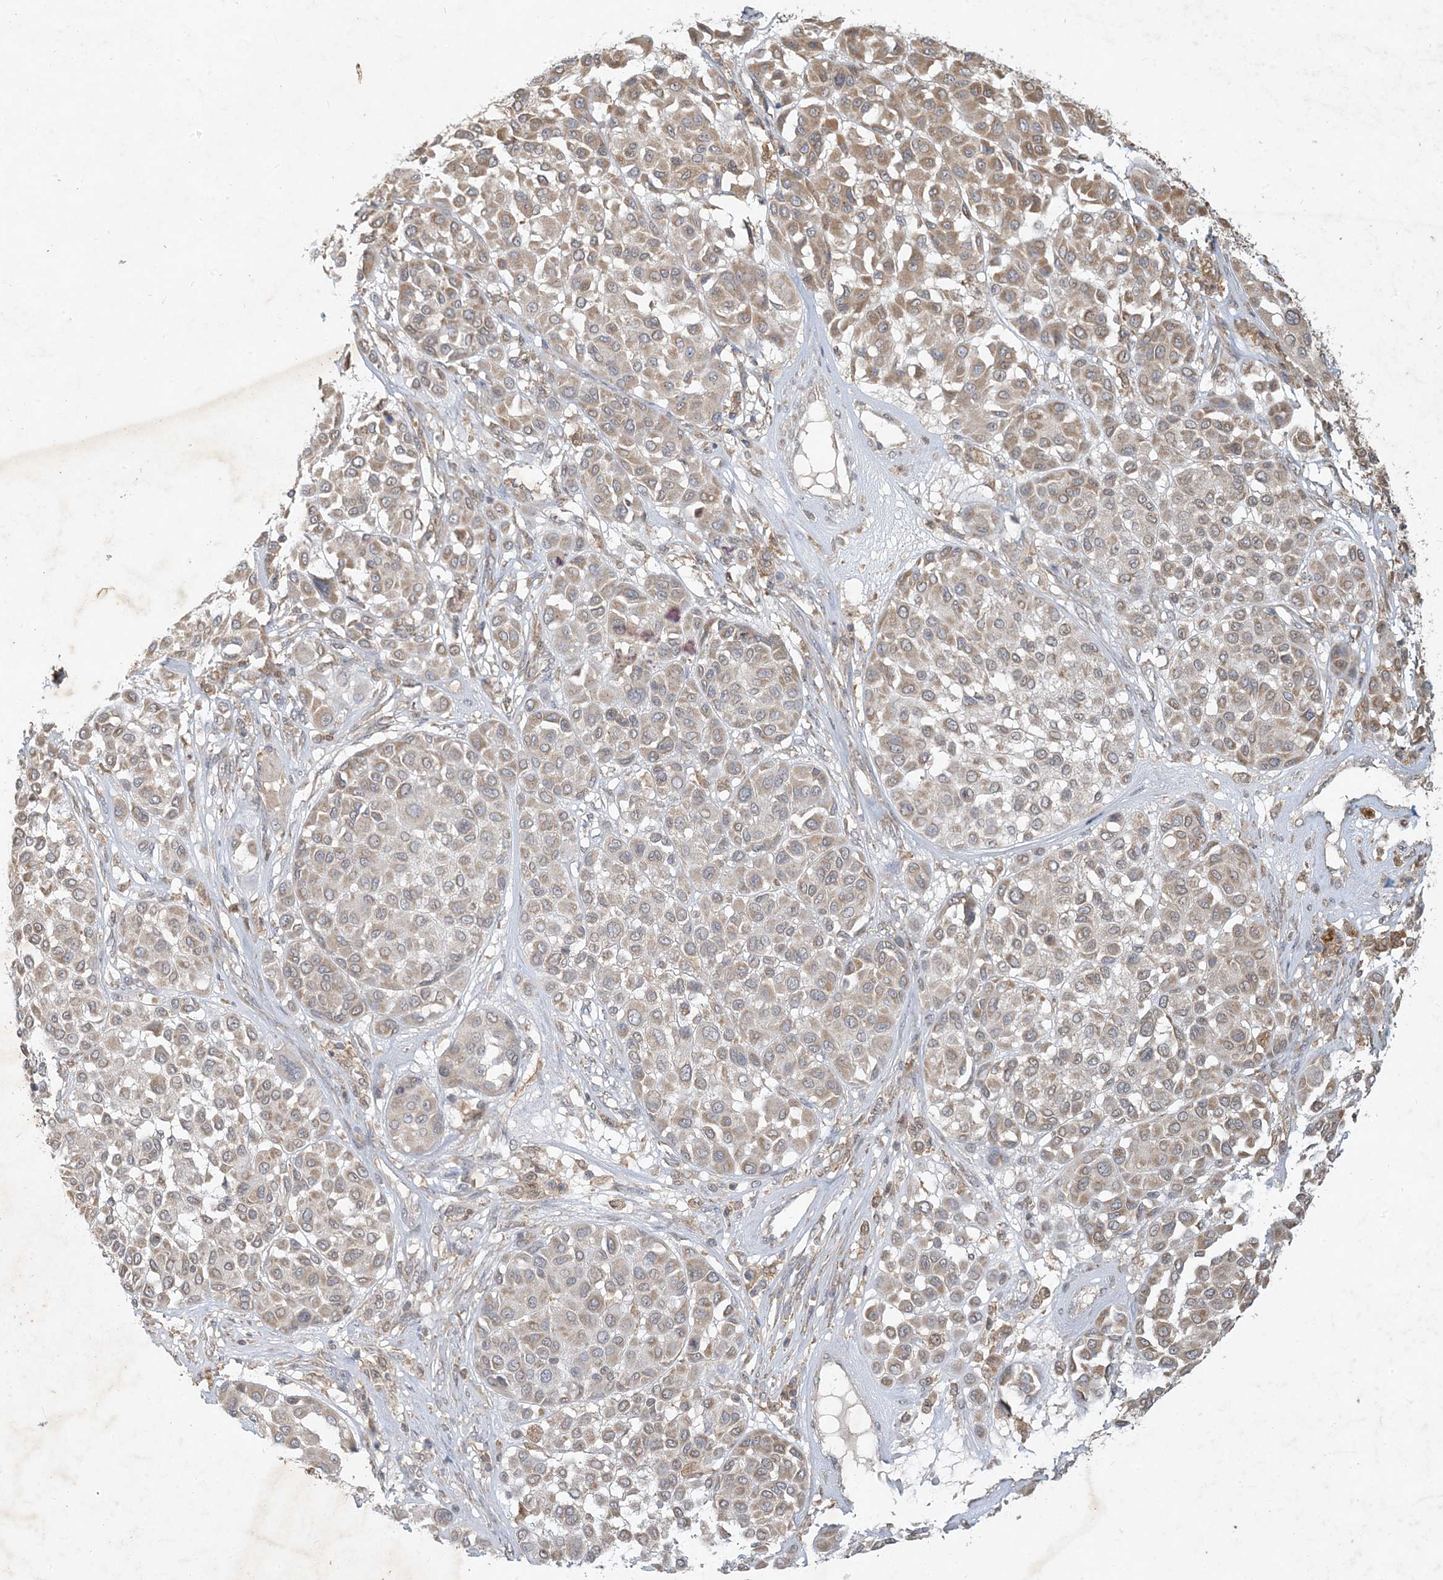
{"staining": {"intensity": "moderate", "quantity": ">75%", "location": "cytoplasmic/membranous"}, "tissue": "melanoma", "cell_type": "Tumor cells", "image_type": "cancer", "snomed": [{"axis": "morphology", "description": "Malignant melanoma, Metastatic site"}, {"axis": "topography", "description": "Soft tissue"}], "caption": "This histopathology image exhibits malignant melanoma (metastatic site) stained with immunohistochemistry (IHC) to label a protein in brown. The cytoplasmic/membranous of tumor cells show moderate positivity for the protein. Nuclei are counter-stained blue.", "gene": "MCOLN1", "patient": {"sex": "male", "age": 41}}